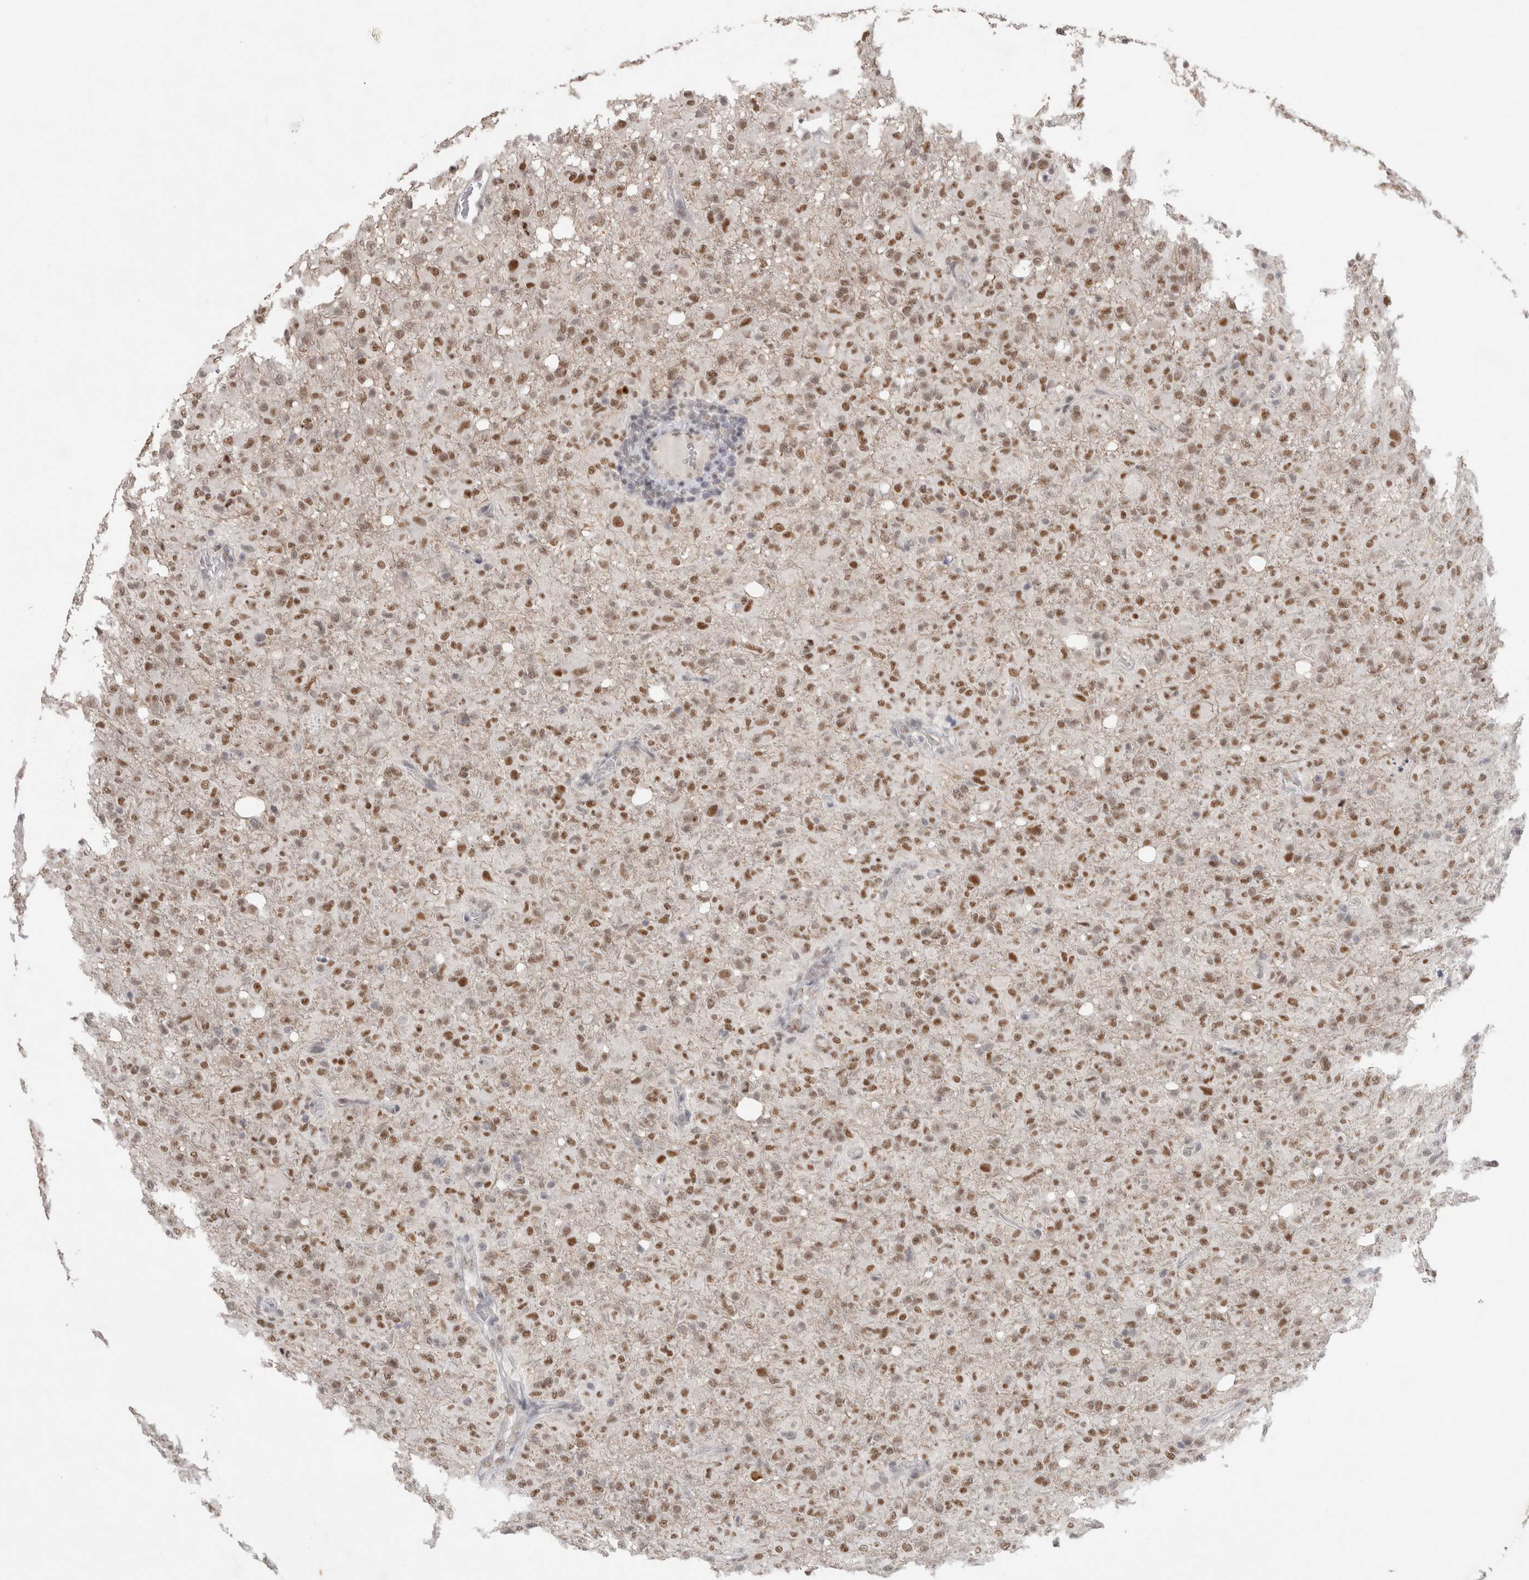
{"staining": {"intensity": "moderate", "quantity": ">75%", "location": "nuclear"}, "tissue": "glioma", "cell_type": "Tumor cells", "image_type": "cancer", "snomed": [{"axis": "morphology", "description": "Glioma, malignant, High grade"}, {"axis": "topography", "description": "Brain"}], "caption": "IHC image of human high-grade glioma (malignant) stained for a protein (brown), which reveals medium levels of moderate nuclear staining in about >75% of tumor cells.", "gene": "RECQL4", "patient": {"sex": "female", "age": 57}}